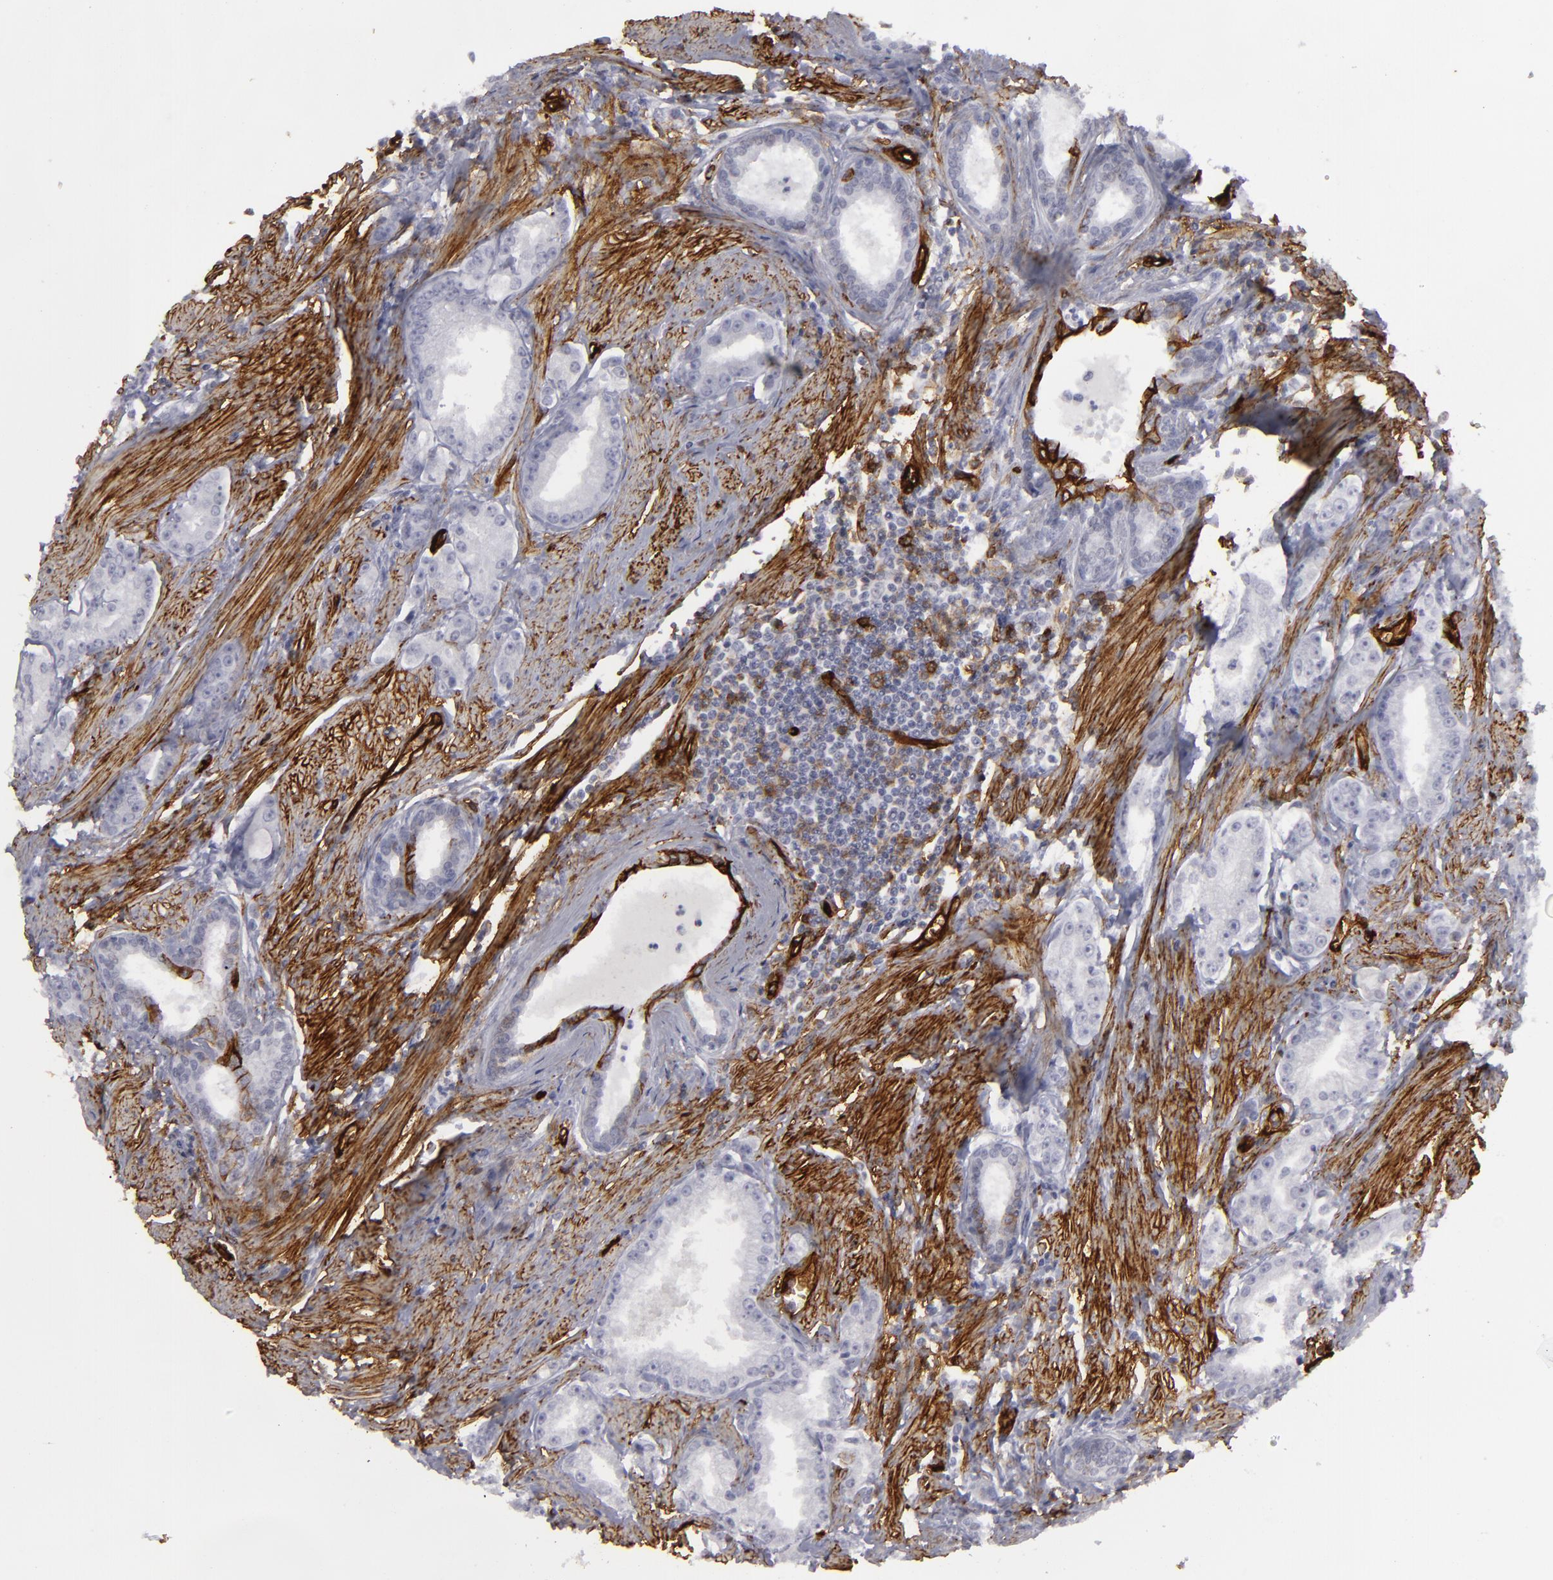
{"staining": {"intensity": "negative", "quantity": "none", "location": "none"}, "tissue": "prostate cancer", "cell_type": "Tumor cells", "image_type": "cancer", "snomed": [{"axis": "morphology", "description": "Adenocarcinoma, Medium grade"}, {"axis": "topography", "description": "Prostate"}], "caption": "Tumor cells are negative for brown protein staining in prostate medium-grade adenocarcinoma. The staining was performed using DAB to visualize the protein expression in brown, while the nuclei were stained in blue with hematoxylin (Magnification: 20x).", "gene": "MCAM", "patient": {"sex": "male", "age": 72}}